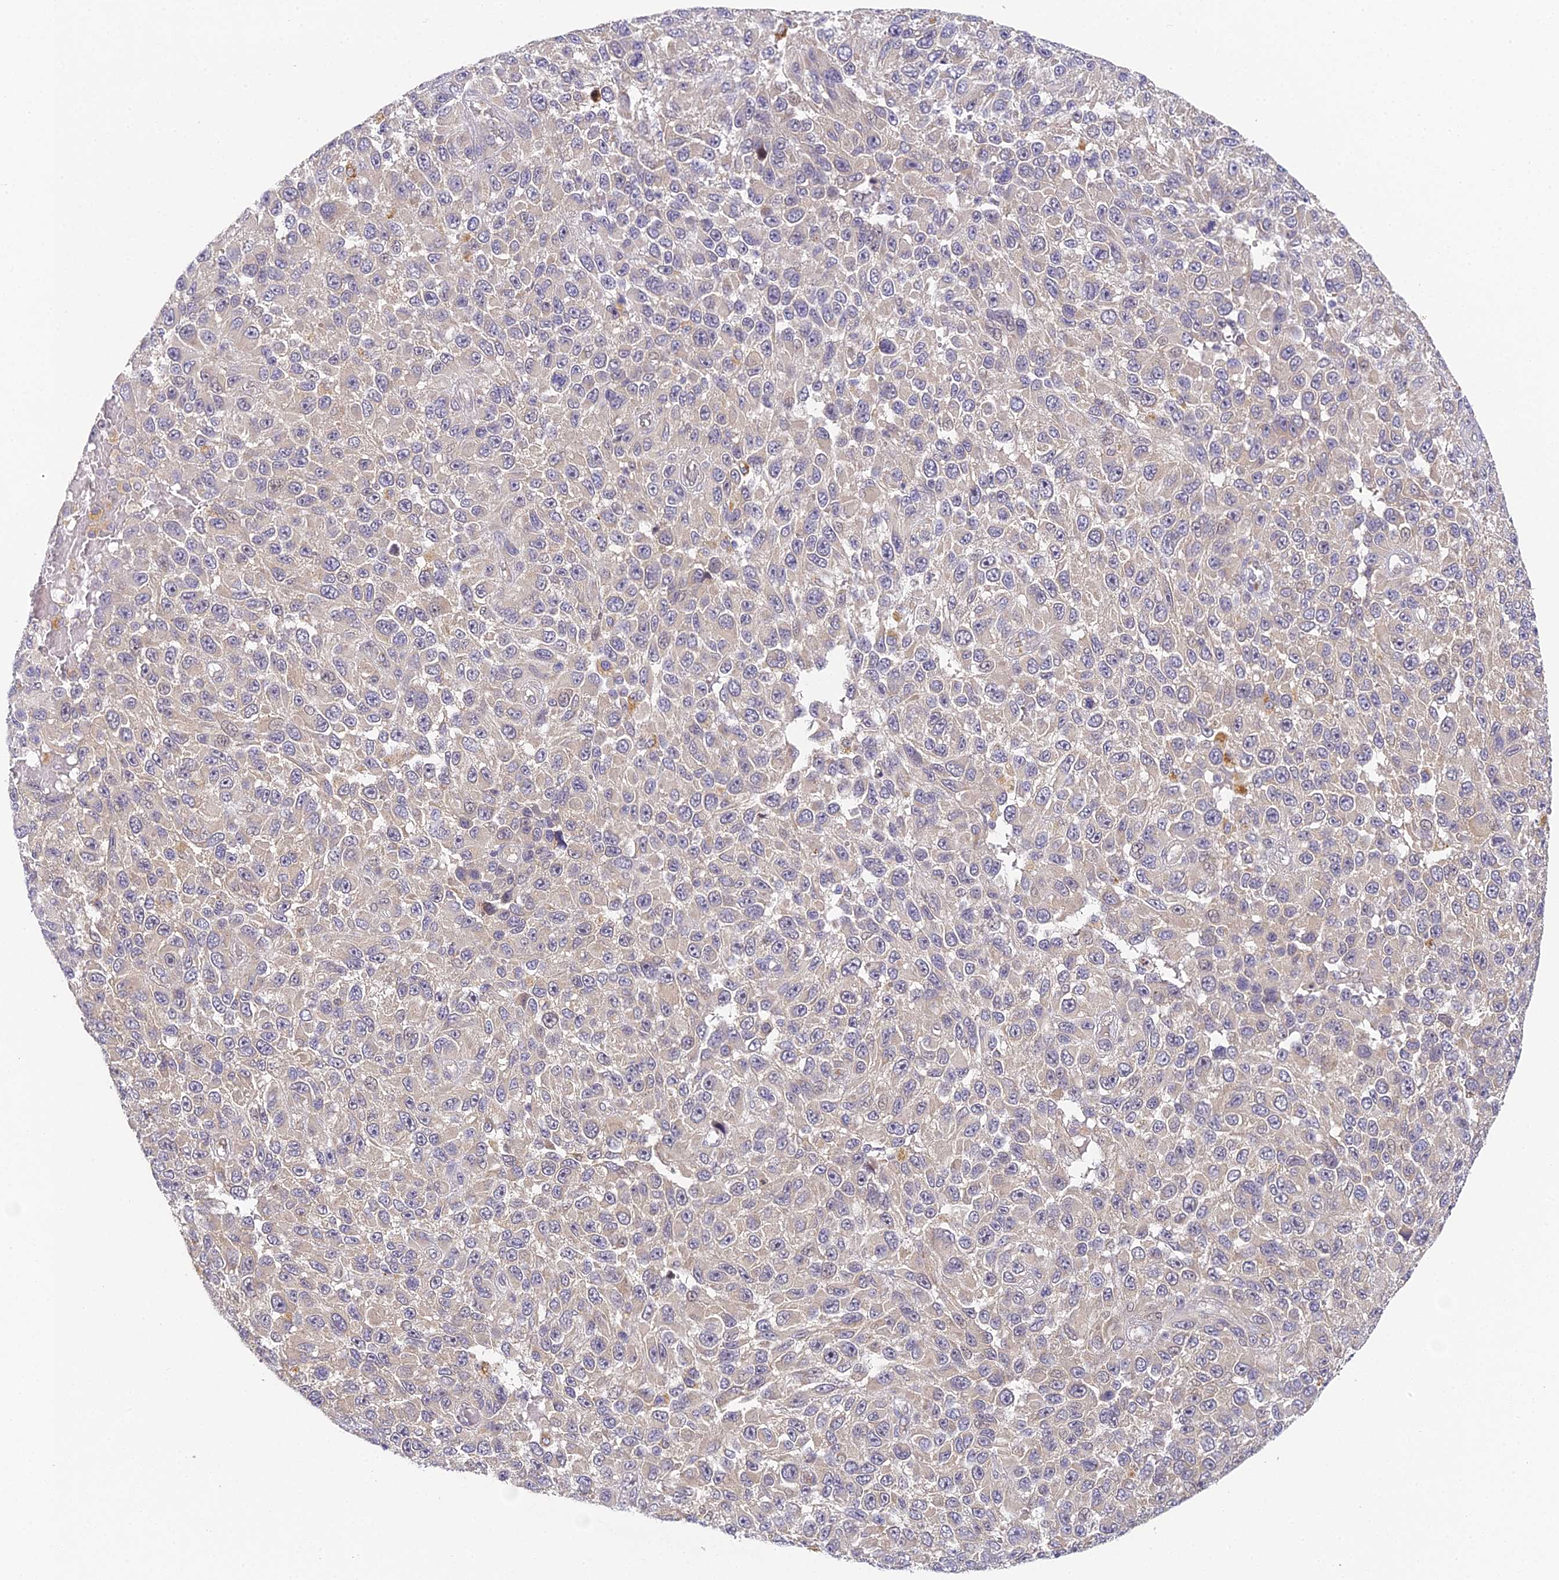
{"staining": {"intensity": "weak", "quantity": "25%-75%", "location": "cytoplasmic/membranous"}, "tissue": "melanoma", "cell_type": "Tumor cells", "image_type": "cancer", "snomed": [{"axis": "morphology", "description": "Malignant melanoma, NOS"}, {"axis": "topography", "description": "Skin"}], "caption": "Protein staining of malignant melanoma tissue displays weak cytoplasmic/membranous staining in approximately 25%-75% of tumor cells.", "gene": "DNAAF10", "patient": {"sex": "female", "age": 96}}